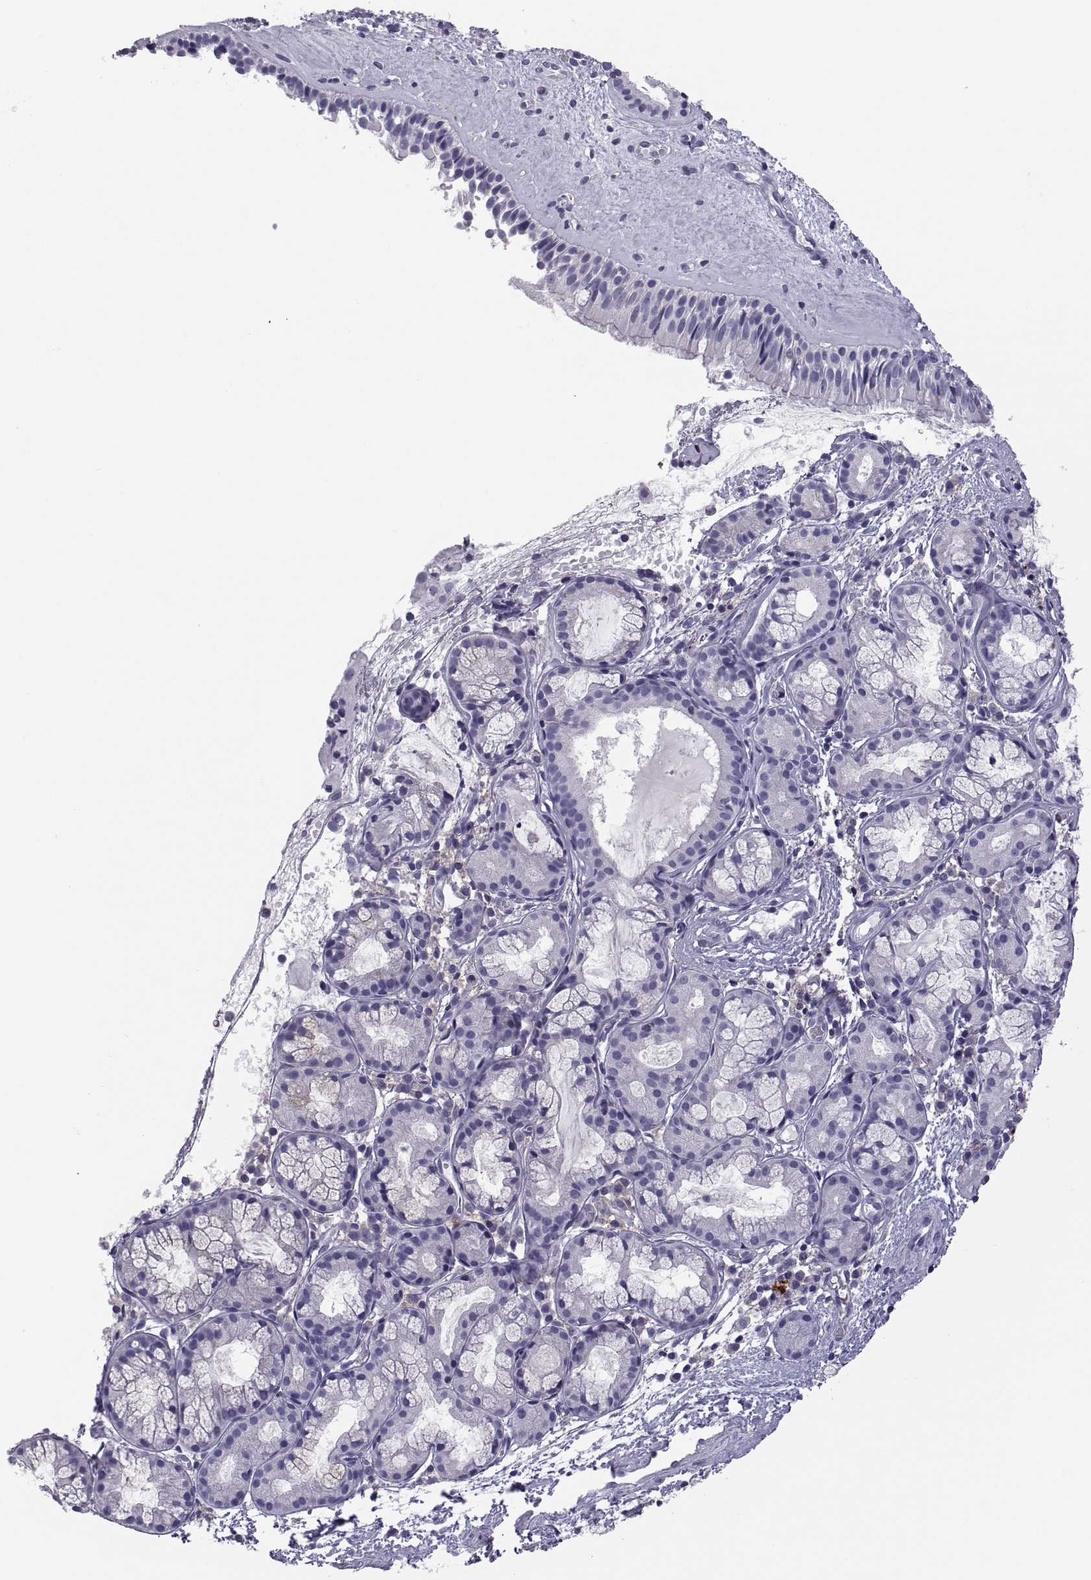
{"staining": {"intensity": "negative", "quantity": "none", "location": "none"}, "tissue": "nasopharynx", "cell_type": "Respiratory epithelial cells", "image_type": "normal", "snomed": [{"axis": "morphology", "description": "Normal tissue, NOS"}, {"axis": "topography", "description": "Nasopharynx"}], "caption": "Respiratory epithelial cells show no significant protein positivity in normal nasopharynx. (DAB (3,3'-diaminobenzidine) immunohistochemistry visualized using brightfield microscopy, high magnification).", "gene": "RGS19", "patient": {"sex": "male", "age": 29}}